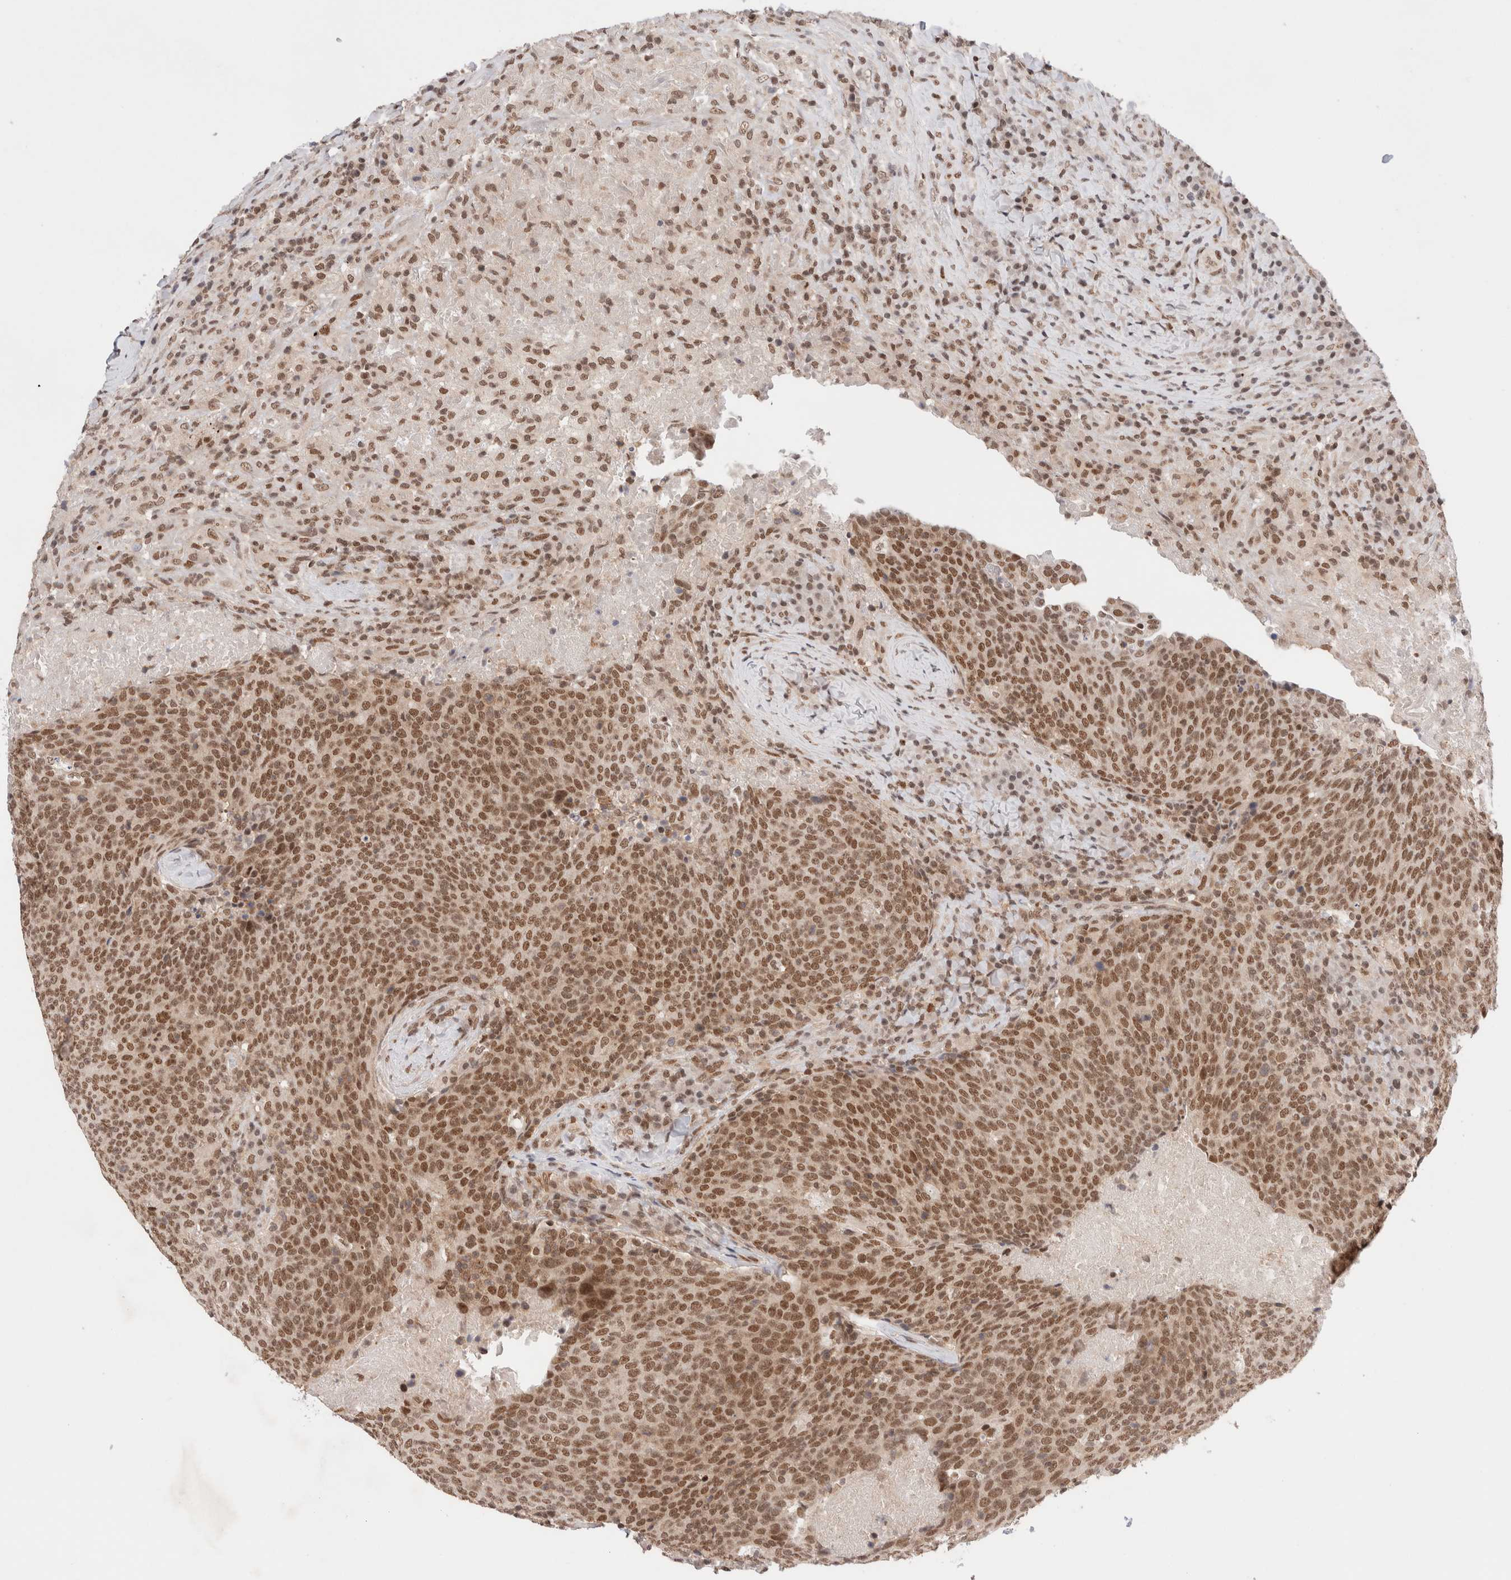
{"staining": {"intensity": "moderate", "quantity": ">75%", "location": "nuclear"}, "tissue": "head and neck cancer", "cell_type": "Tumor cells", "image_type": "cancer", "snomed": [{"axis": "morphology", "description": "Squamous cell carcinoma, NOS"}, {"axis": "morphology", "description": "Squamous cell carcinoma, metastatic, NOS"}, {"axis": "topography", "description": "Lymph node"}, {"axis": "topography", "description": "Head-Neck"}], "caption": "Immunohistochemical staining of human head and neck metastatic squamous cell carcinoma reveals moderate nuclear protein positivity in about >75% of tumor cells.", "gene": "GATAD2A", "patient": {"sex": "male", "age": 62}}